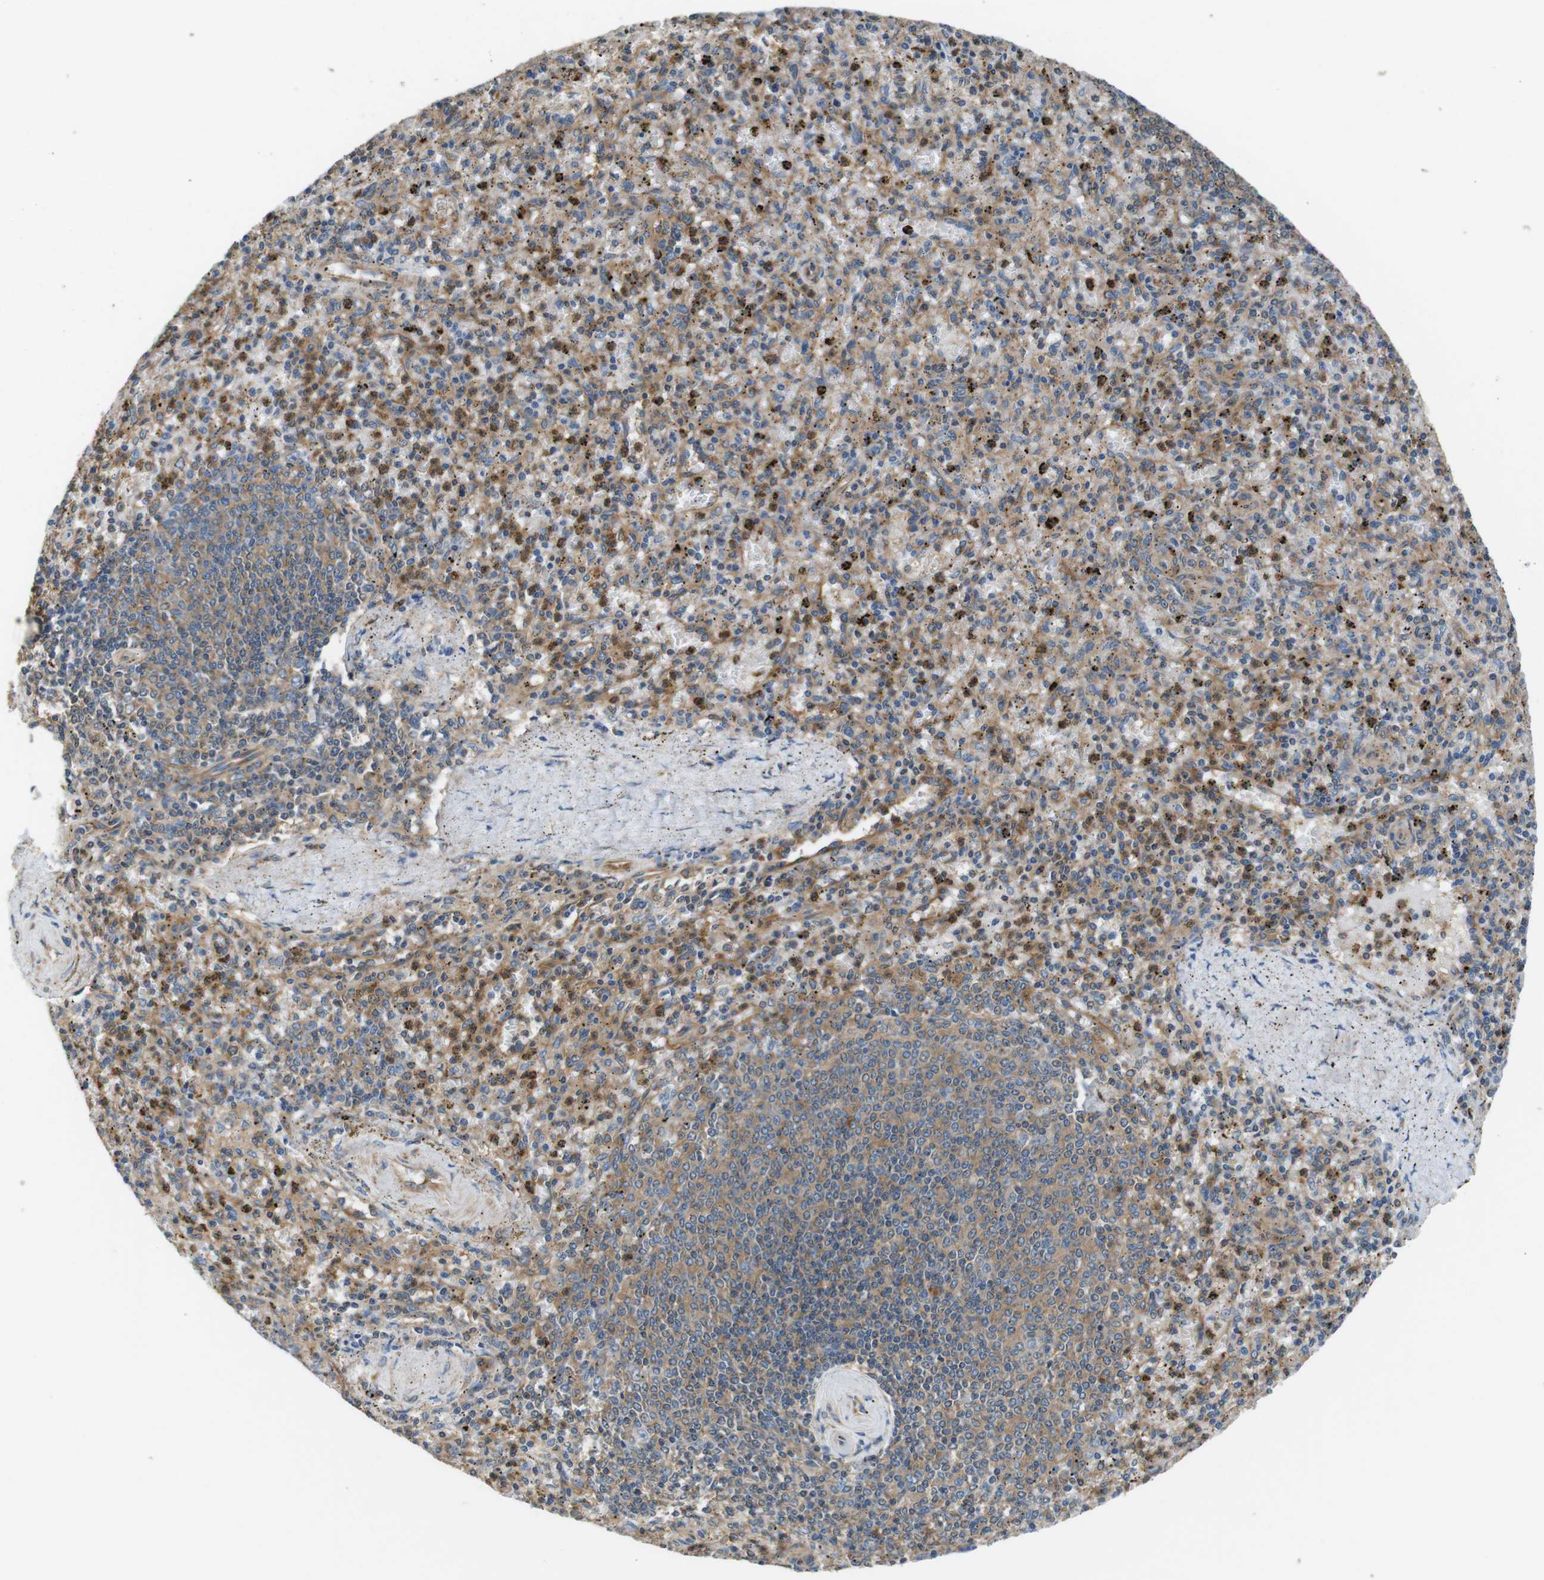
{"staining": {"intensity": "moderate", "quantity": "25%-75%", "location": "cytoplasmic/membranous"}, "tissue": "spleen", "cell_type": "Cells in red pulp", "image_type": "normal", "snomed": [{"axis": "morphology", "description": "Normal tissue, NOS"}, {"axis": "topography", "description": "Spleen"}], "caption": "A high-resolution photomicrograph shows IHC staining of unremarkable spleen, which reveals moderate cytoplasmic/membranous positivity in approximately 25%-75% of cells in red pulp.", "gene": "DCTN1", "patient": {"sex": "male", "age": 72}}